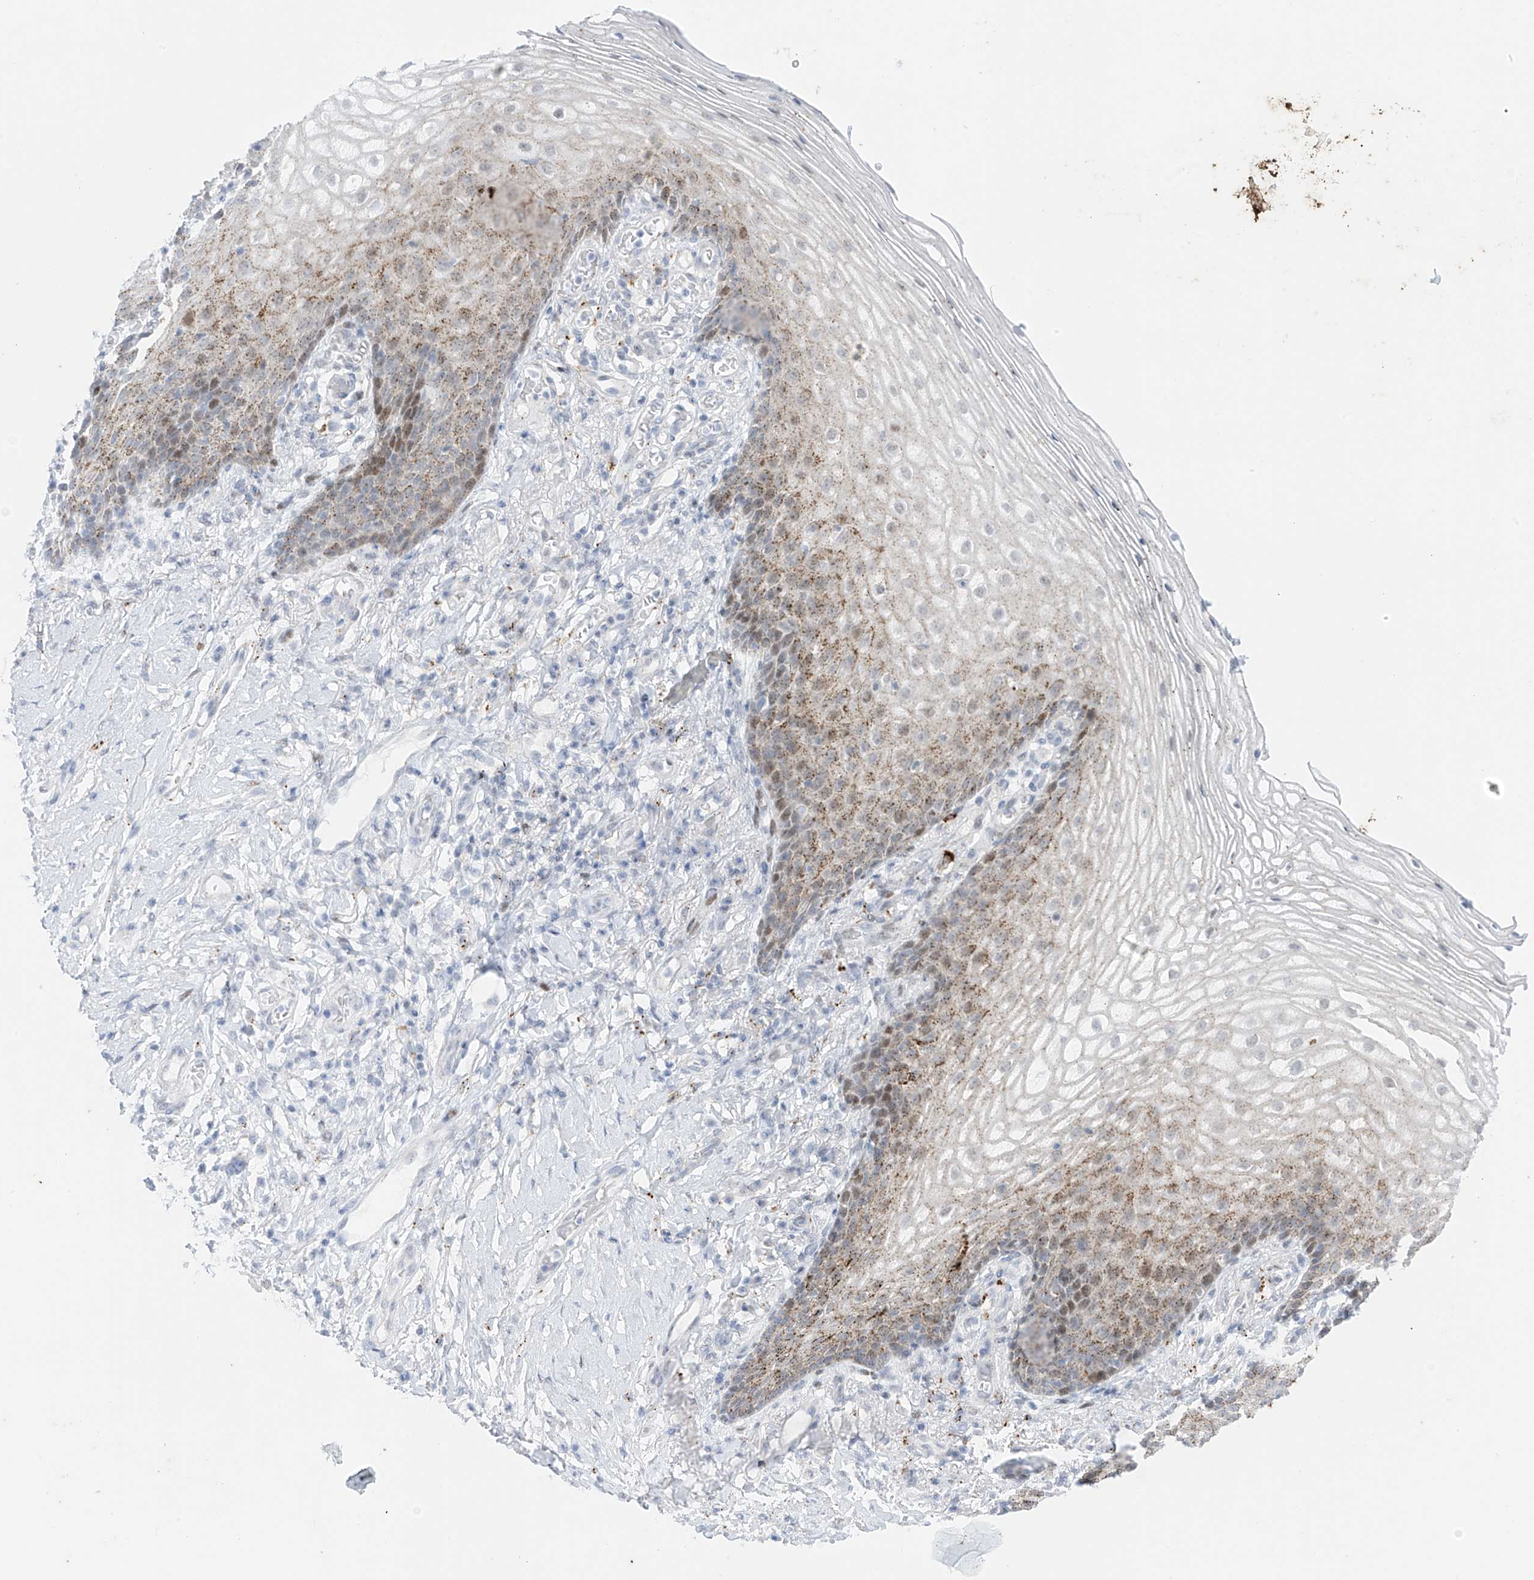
{"staining": {"intensity": "moderate", "quantity": "25%-75%", "location": "cytoplasmic/membranous,nuclear"}, "tissue": "vagina", "cell_type": "Squamous epithelial cells", "image_type": "normal", "snomed": [{"axis": "morphology", "description": "Normal tissue, NOS"}, {"axis": "topography", "description": "Vagina"}], "caption": "Squamous epithelial cells demonstrate medium levels of moderate cytoplasmic/membranous,nuclear staining in approximately 25%-75% of cells in benign vagina. (Brightfield microscopy of DAB IHC at high magnification).", "gene": "PSPH", "patient": {"sex": "female", "age": 60}}